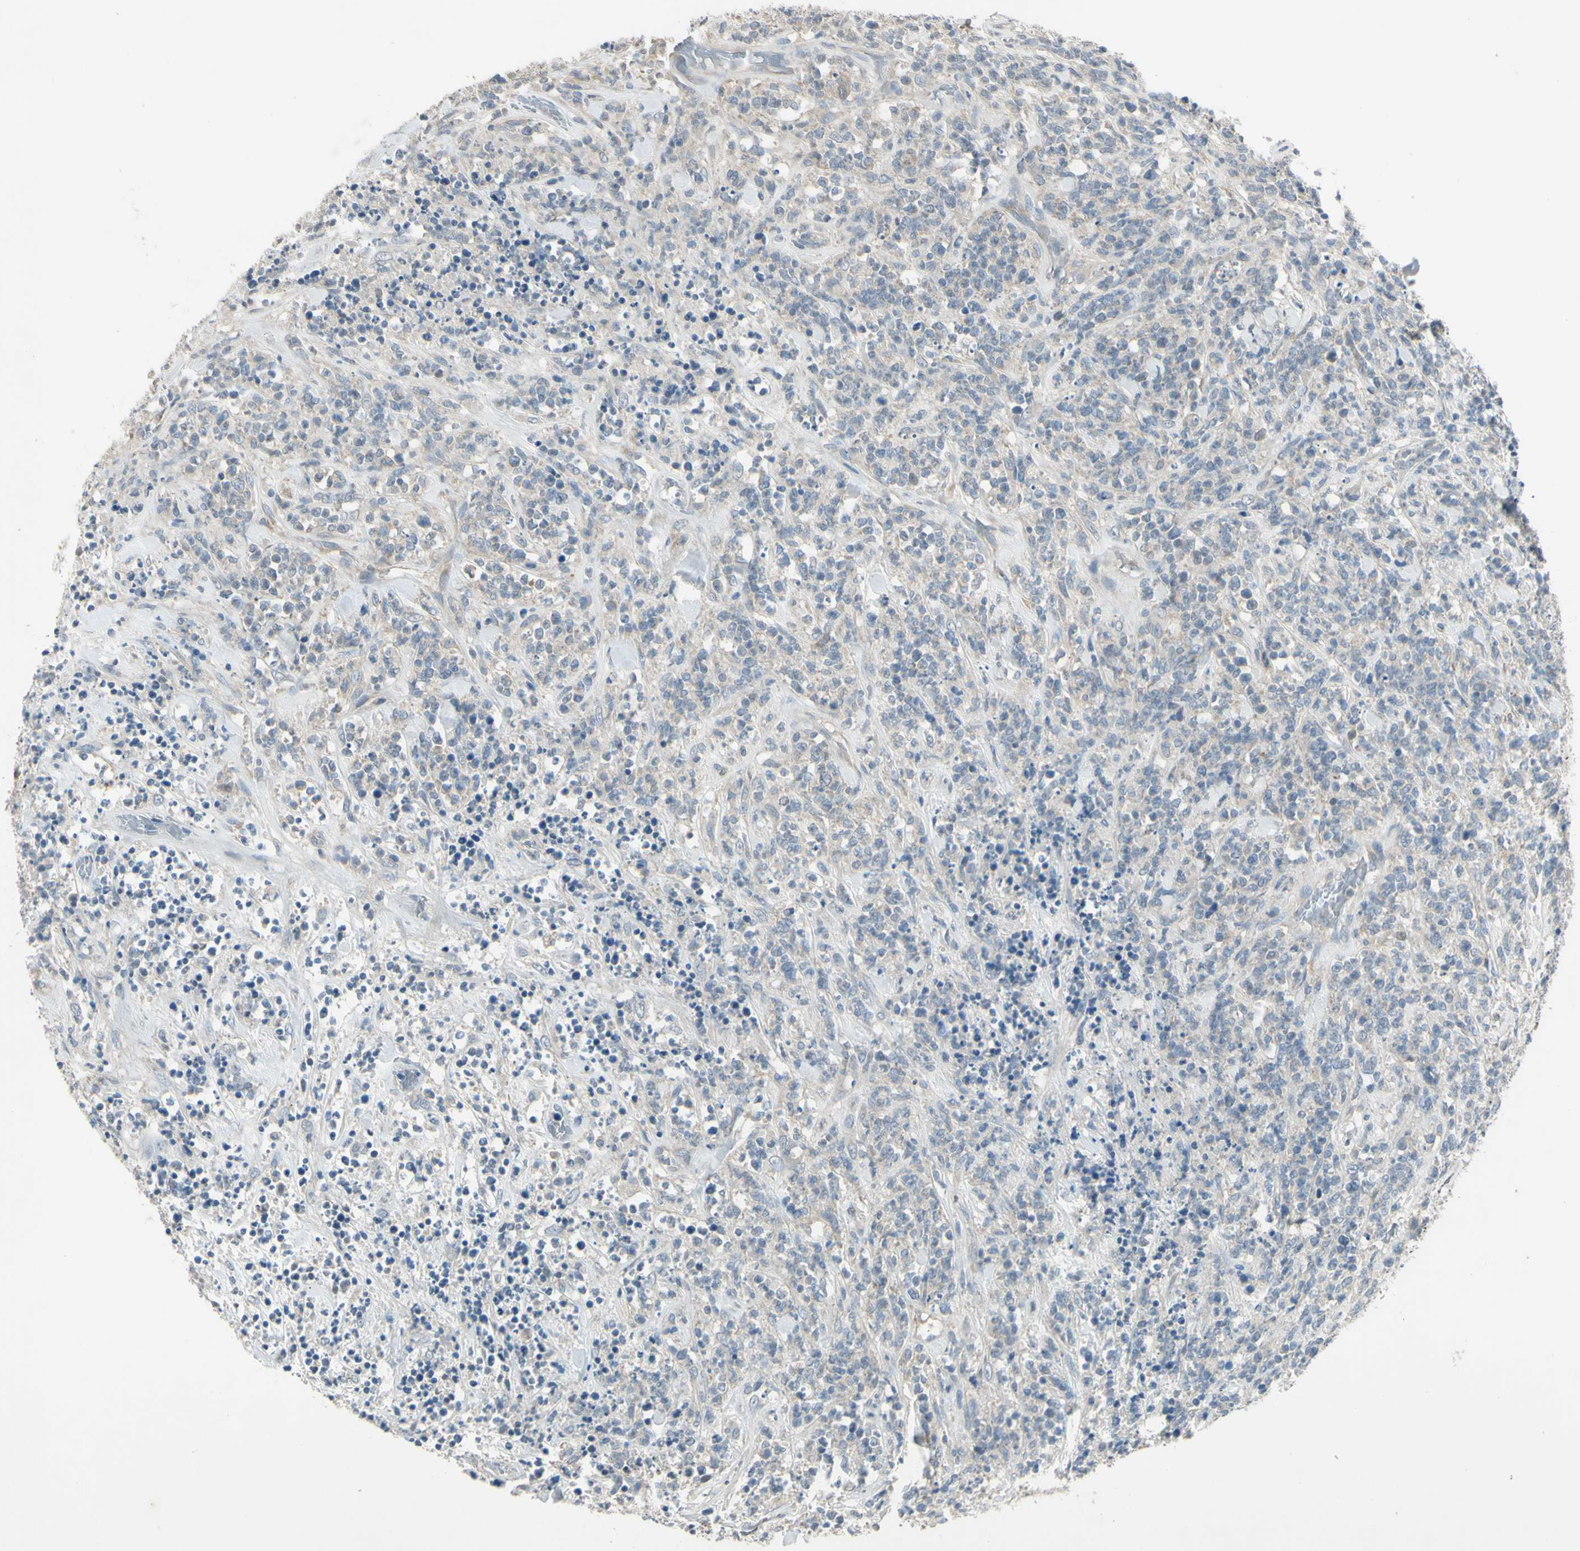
{"staining": {"intensity": "negative", "quantity": "none", "location": "none"}, "tissue": "lymphoma", "cell_type": "Tumor cells", "image_type": "cancer", "snomed": [{"axis": "morphology", "description": "Malignant lymphoma, non-Hodgkin's type, High grade"}, {"axis": "topography", "description": "Soft tissue"}], "caption": "Human lymphoma stained for a protein using immunohistochemistry (IHC) reveals no expression in tumor cells.", "gene": "AATK", "patient": {"sex": "male", "age": 18}}